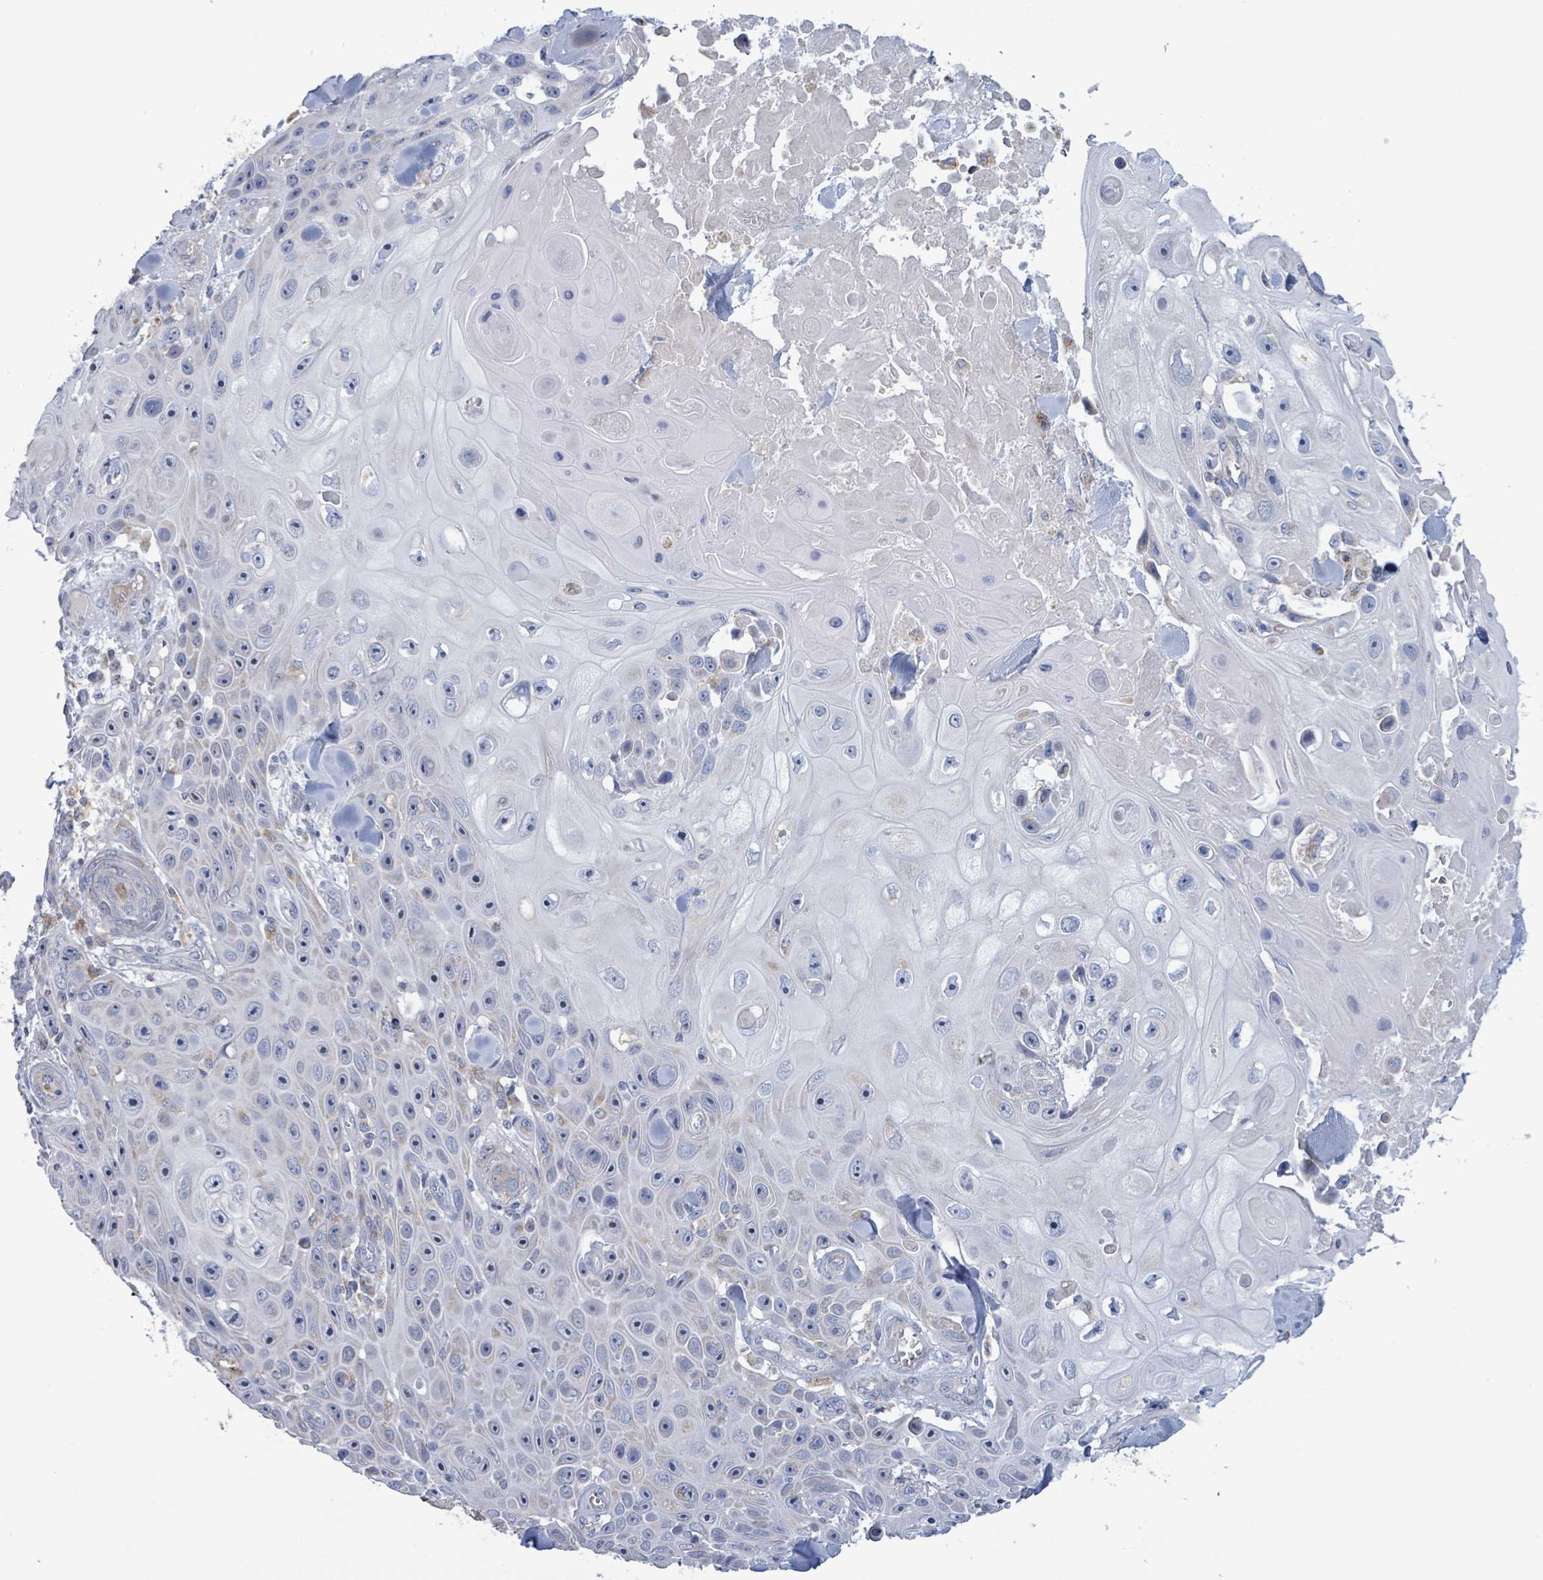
{"staining": {"intensity": "negative", "quantity": "none", "location": "none"}, "tissue": "skin cancer", "cell_type": "Tumor cells", "image_type": "cancer", "snomed": [{"axis": "morphology", "description": "Squamous cell carcinoma, NOS"}, {"axis": "topography", "description": "Skin"}], "caption": "This is an immunohistochemistry (IHC) image of human skin cancer (squamous cell carcinoma). There is no staining in tumor cells.", "gene": "AKR1C4", "patient": {"sex": "male", "age": 82}}